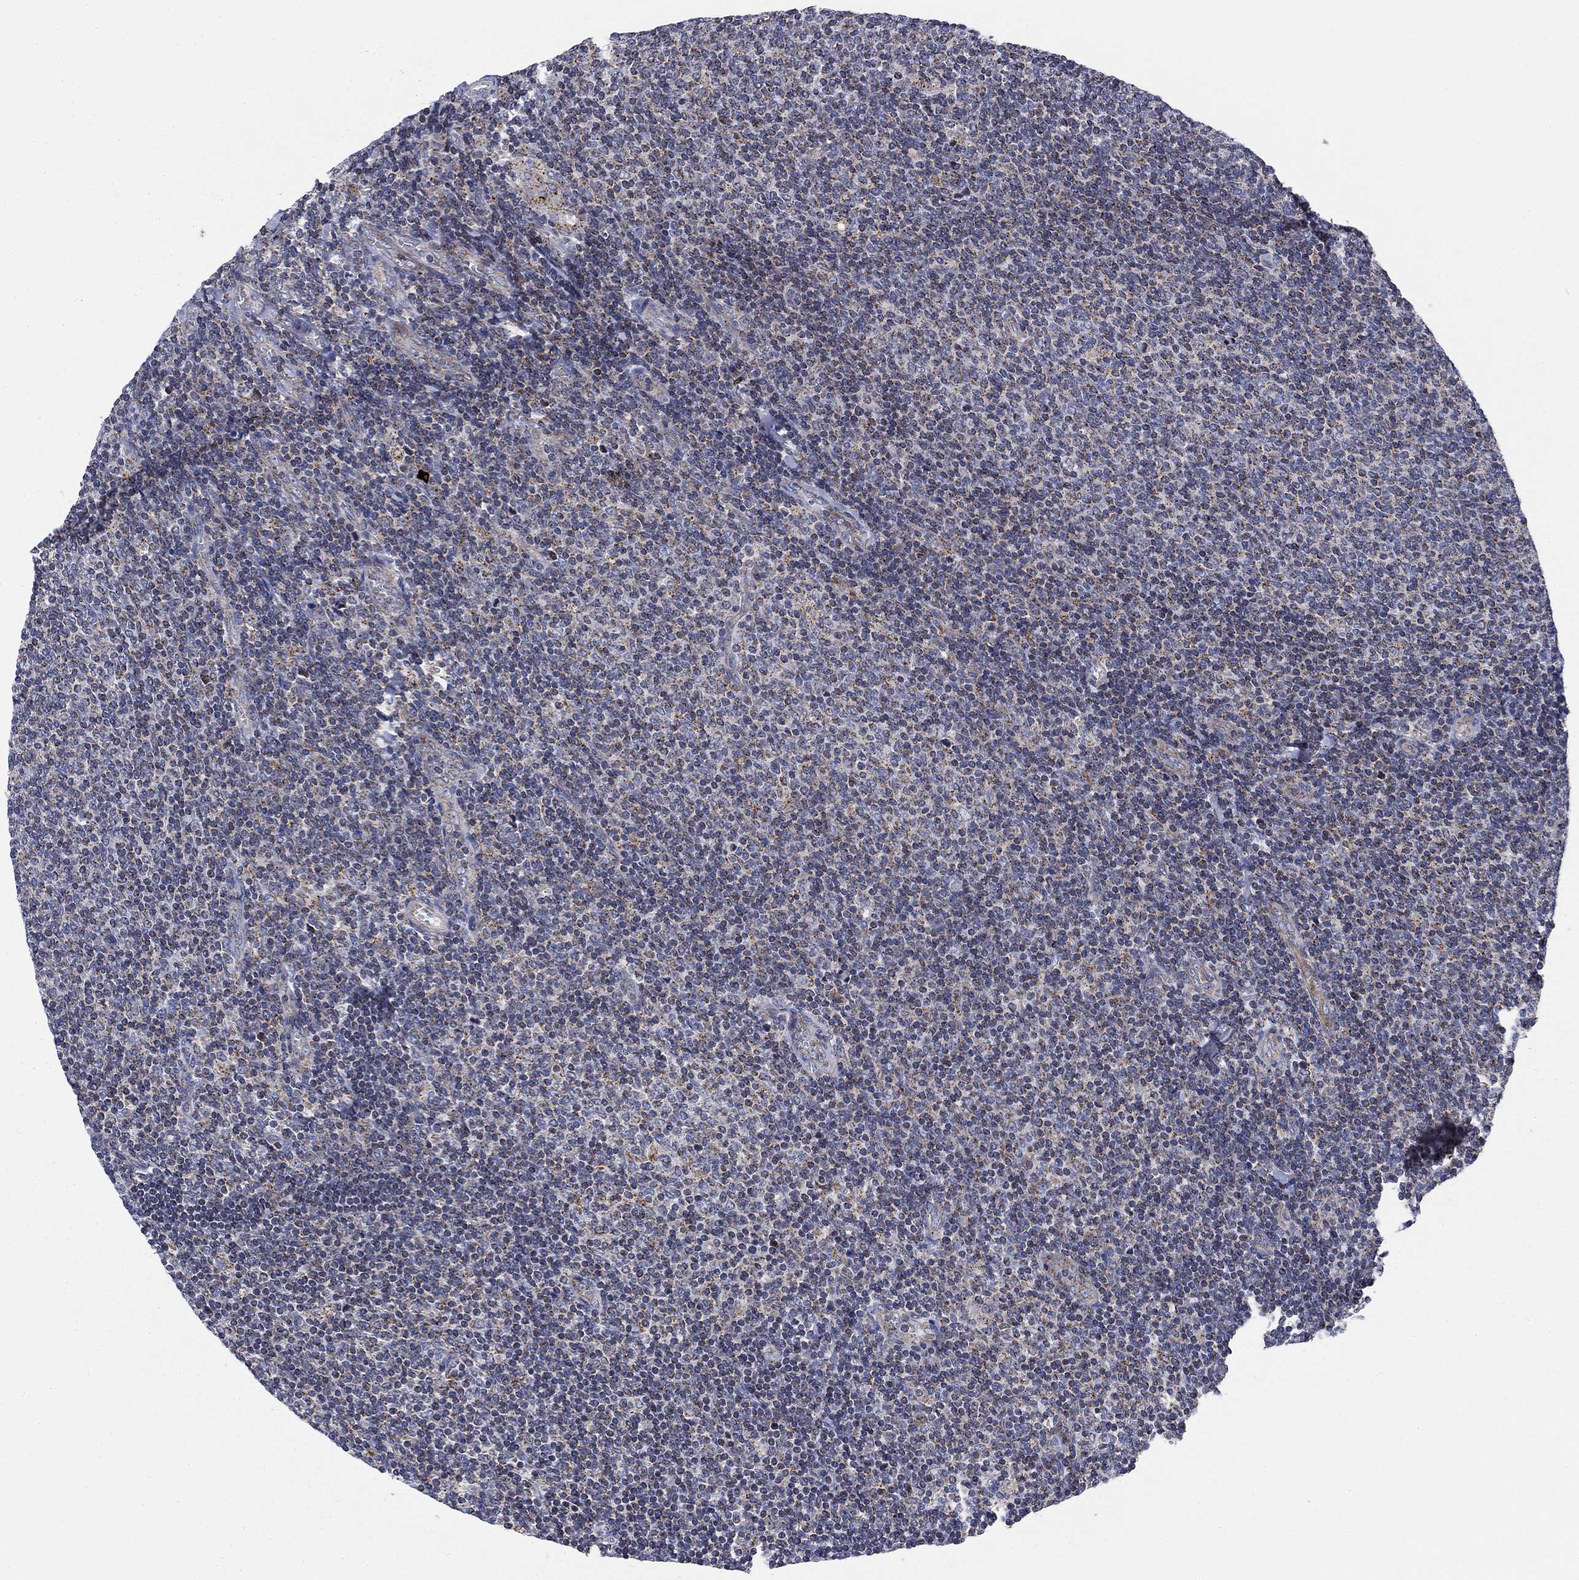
{"staining": {"intensity": "weak", "quantity": "25%-75%", "location": "cytoplasmic/membranous"}, "tissue": "lymphoma", "cell_type": "Tumor cells", "image_type": "cancer", "snomed": [{"axis": "morphology", "description": "Malignant lymphoma, non-Hodgkin's type, Low grade"}, {"axis": "topography", "description": "Lymph node"}], "caption": "Immunohistochemistry (IHC) (DAB) staining of low-grade malignant lymphoma, non-Hodgkin's type shows weak cytoplasmic/membranous protein expression in about 25%-75% of tumor cells.", "gene": "NACAD", "patient": {"sex": "male", "age": 52}}